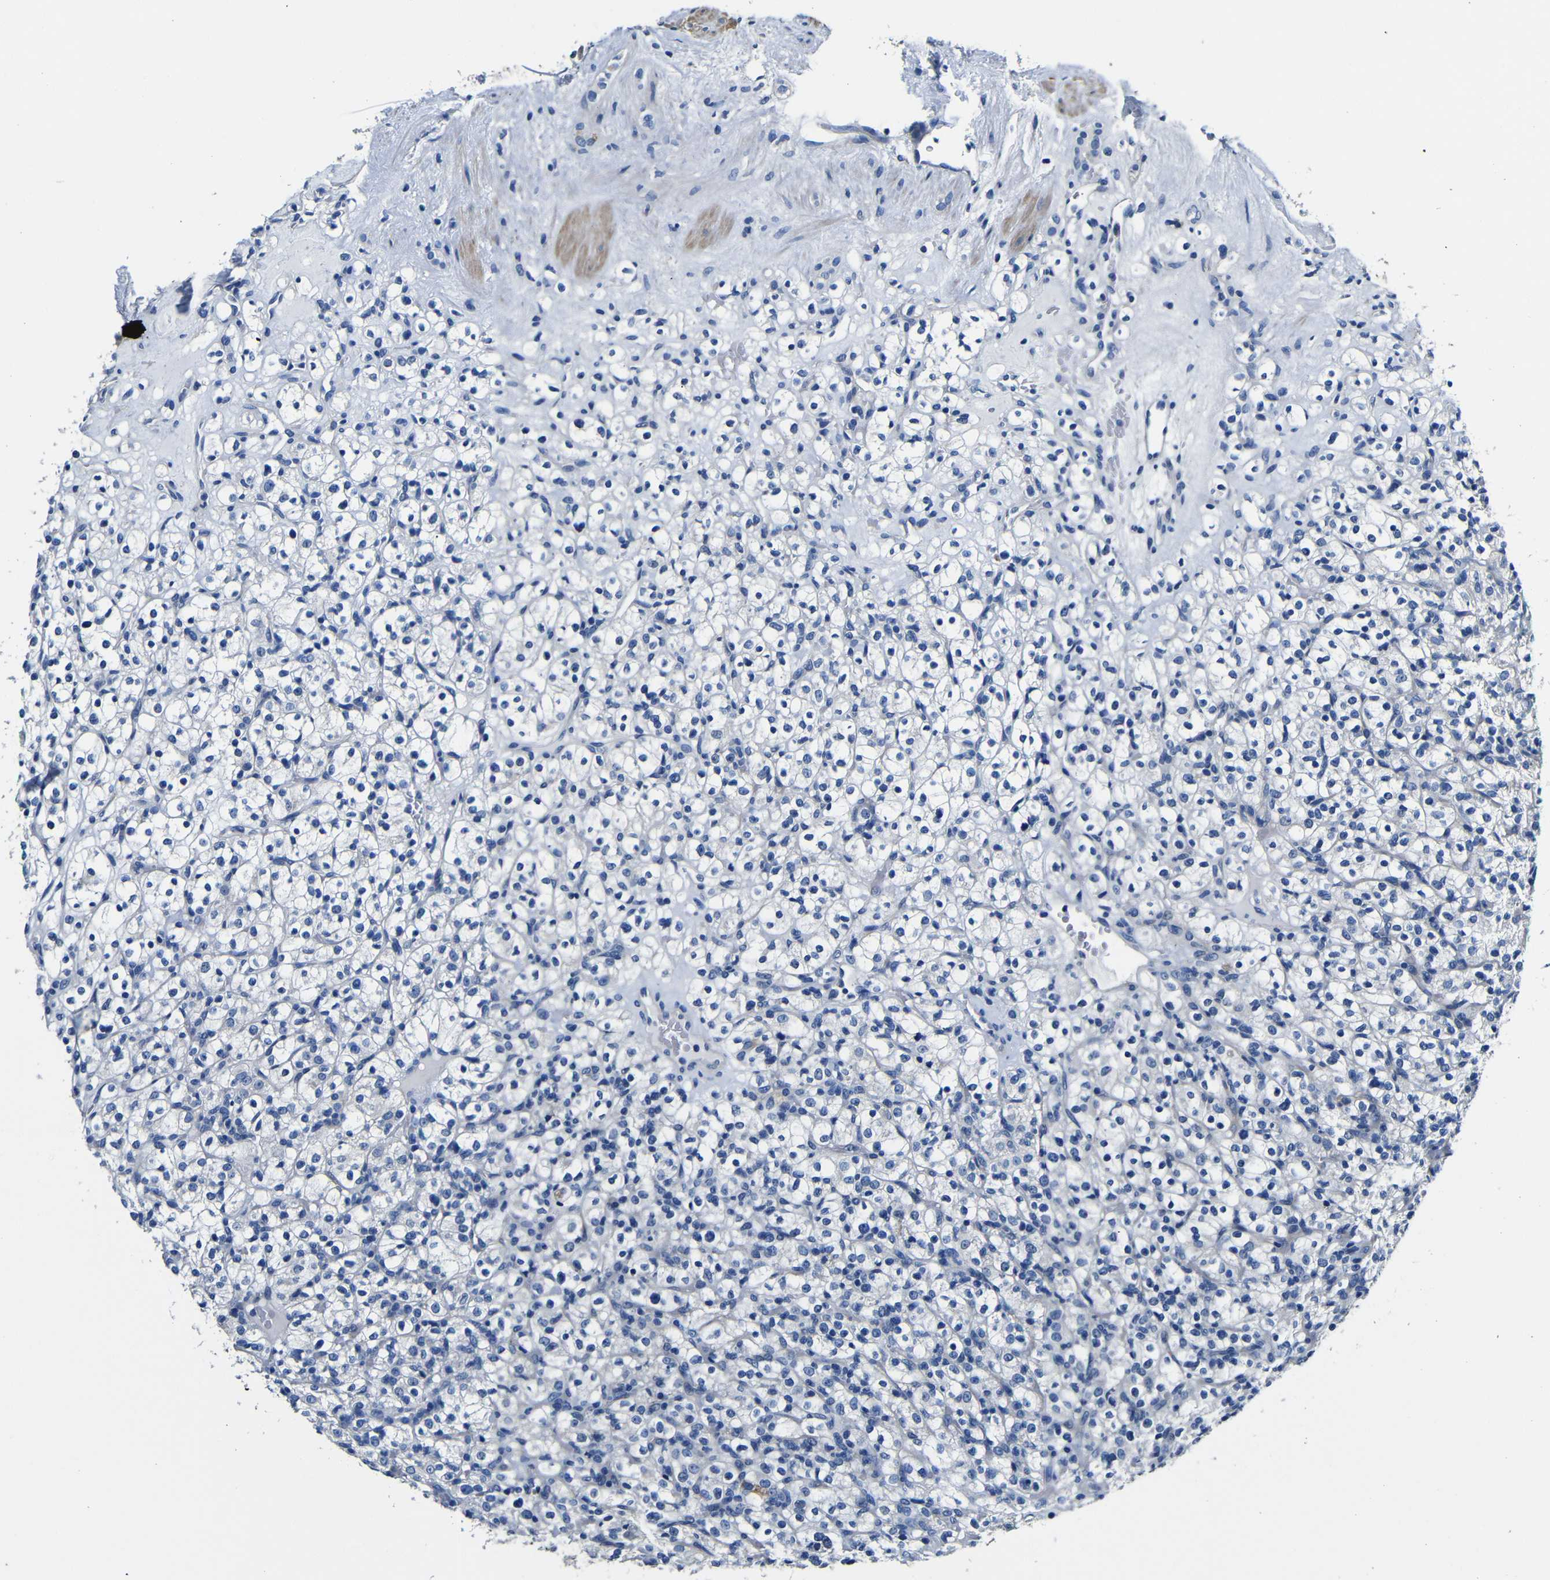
{"staining": {"intensity": "negative", "quantity": "none", "location": "none"}, "tissue": "renal cancer", "cell_type": "Tumor cells", "image_type": "cancer", "snomed": [{"axis": "morphology", "description": "Normal tissue, NOS"}, {"axis": "morphology", "description": "Adenocarcinoma, NOS"}, {"axis": "topography", "description": "Kidney"}], "caption": "Protein analysis of renal adenocarcinoma reveals no significant positivity in tumor cells. (DAB immunohistochemistry, high magnification).", "gene": "TNFAIP1", "patient": {"sex": "female", "age": 72}}